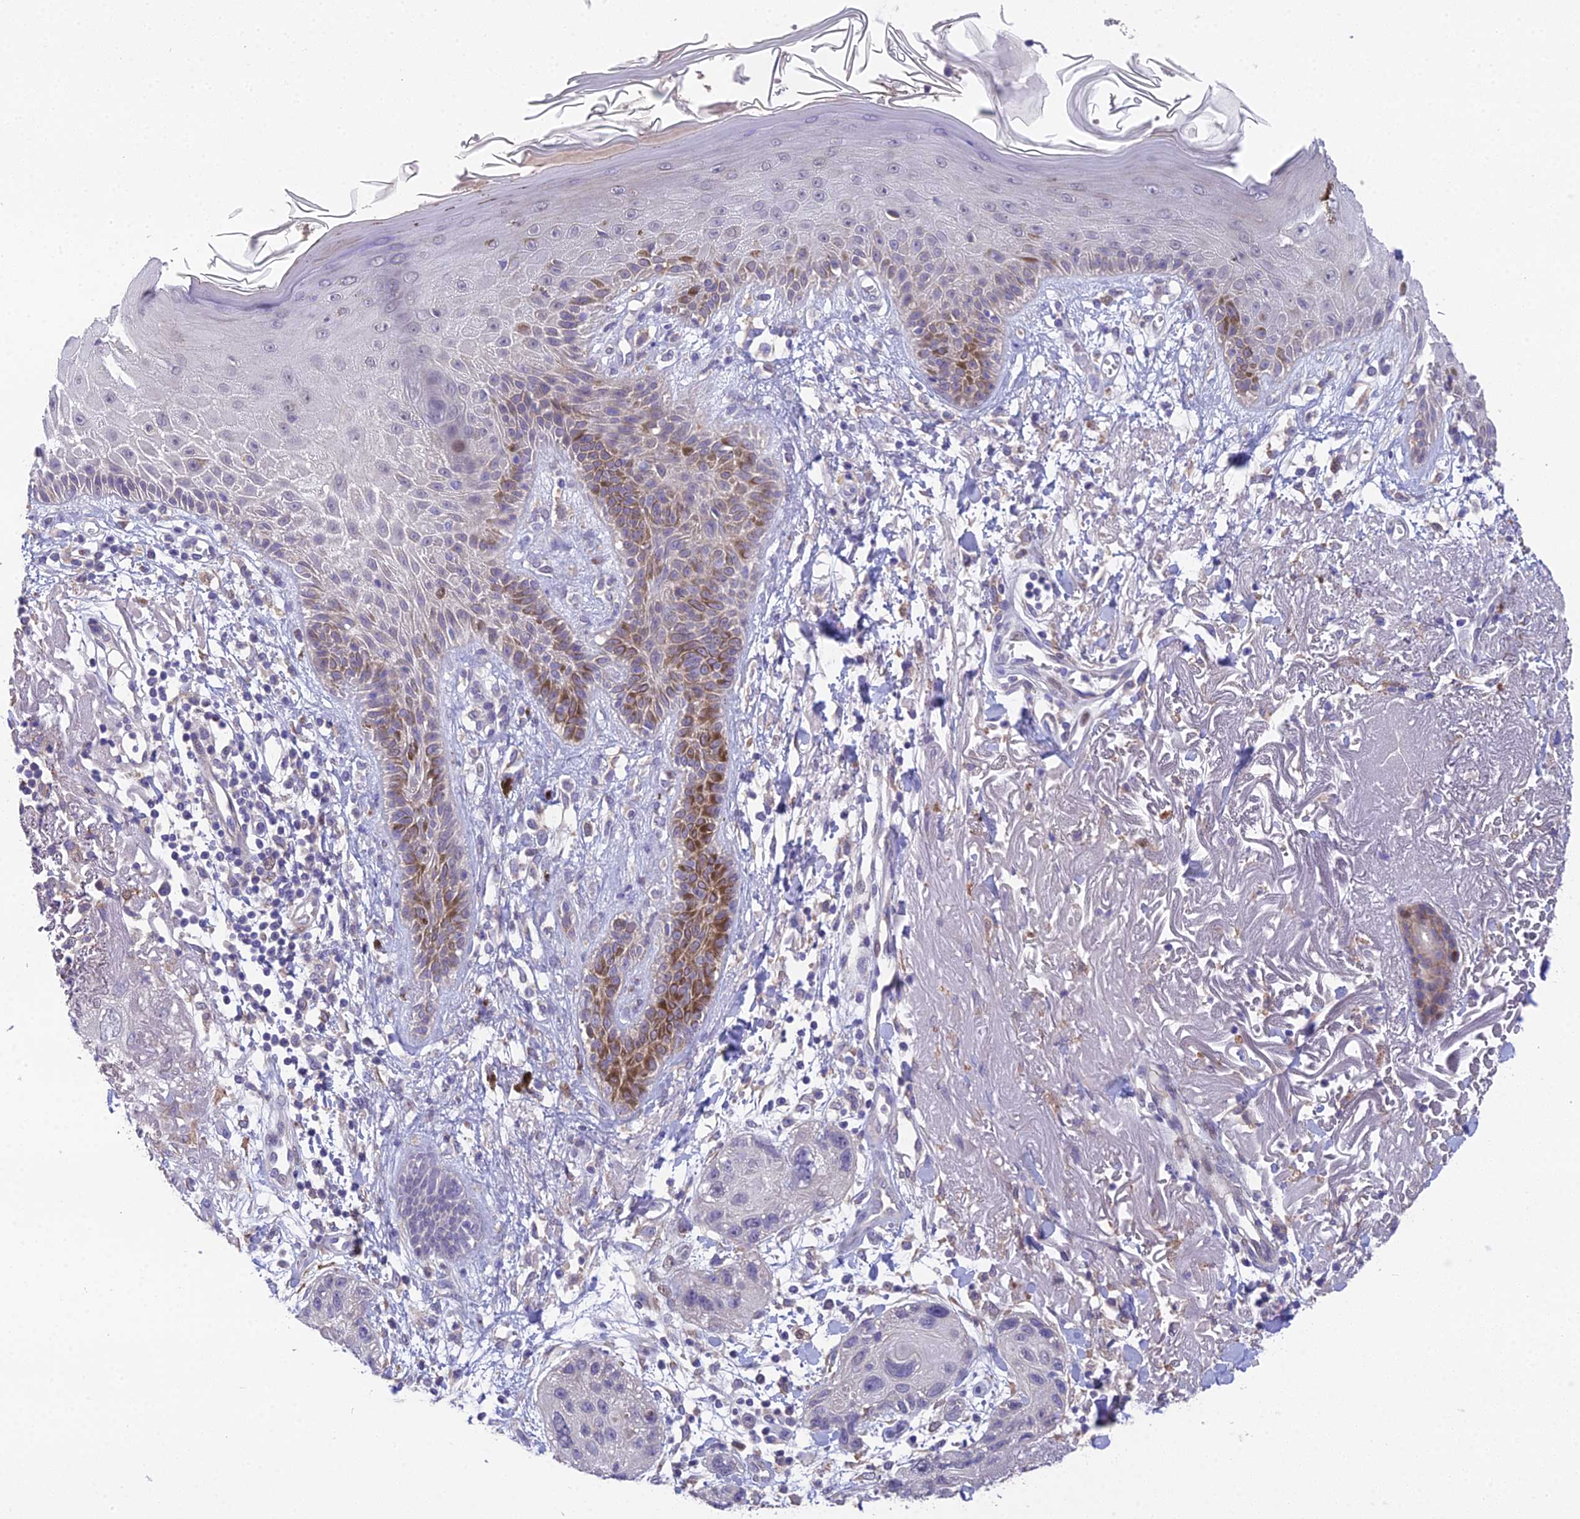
{"staining": {"intensity": "negative", "quantity": "none", "location": "none"}, "tissue": "skin cancer", "cell_type": "Tumor cells", "image_type": "cancer", "snomed": [{"axis": "morphology", "description": "Normal tissue, NOS"}, {"axis": "morphology", "description": "Squamous cell carcinoma, NOS"}, {"axis": "topography", "description": "Skin"}], "caption": "Immunohistochemistry (IHC) histopathology image of skin squamous cell carcinoma stained for a protein (brown), which exhibits no staining in tumor cells.", "gene": "PUS10", "patient": {"sex": "male", "age": 72}}